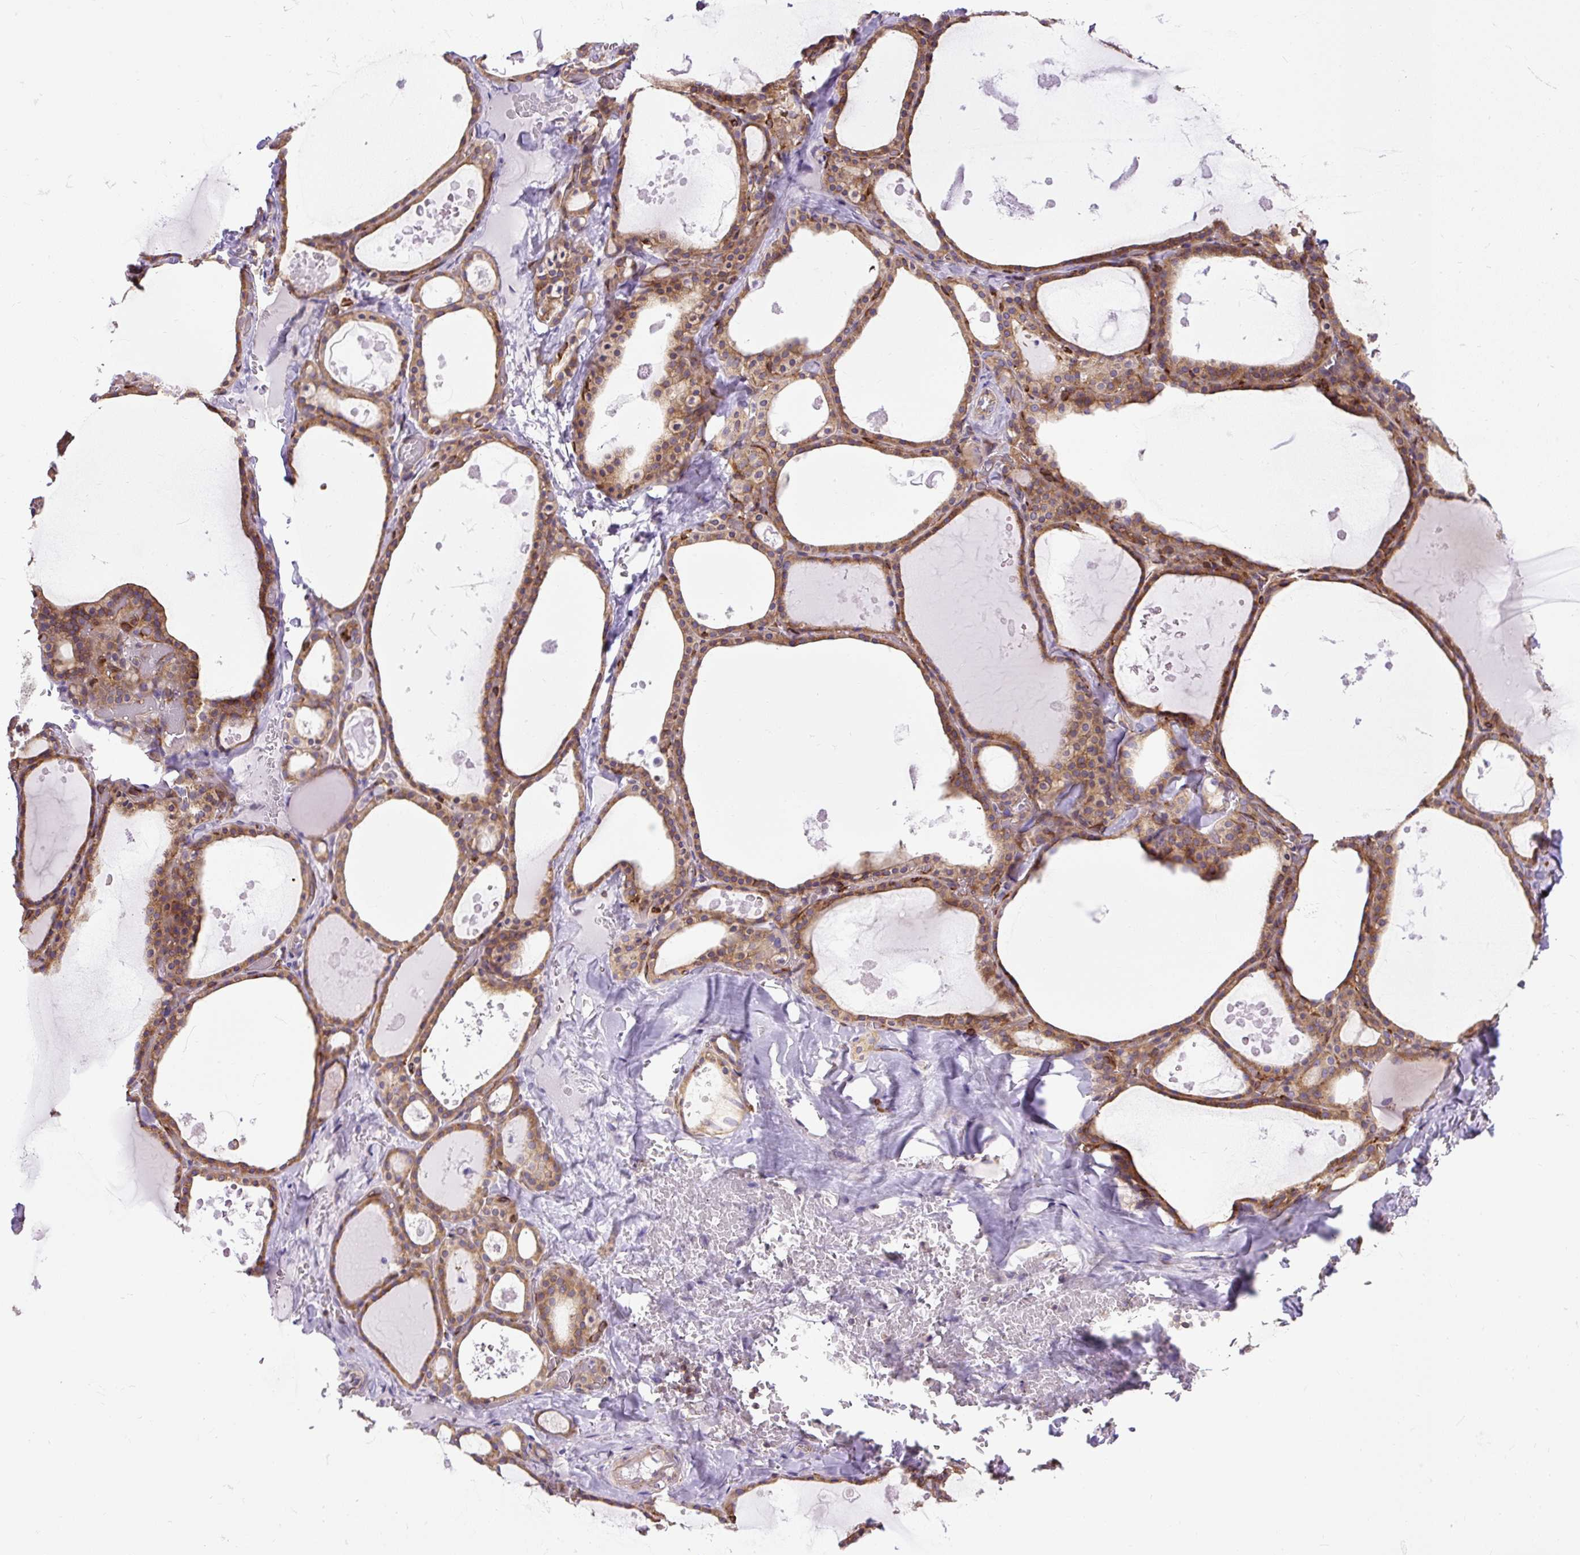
{"staining": {"intensity": "moderate", "quantity": ">75%", "location": "cytoplasmic/membranous"}, "tissue": "thyroid gland", "cell_type": "Glandular cells", "image_type": "normal", "snomed": [{"axis": "morphology", "description": "Normal tissue, NOS"}, {"axis": "topography", "description": "Thyroid gland"}], "caption": "Glandular cells exhibit moderate cytoplasmic/membranous expression in approximately >75% of cells in normal thyroid gland.", "gene": "MAP1S", "patient": {"sex": "male", "age": 56}}